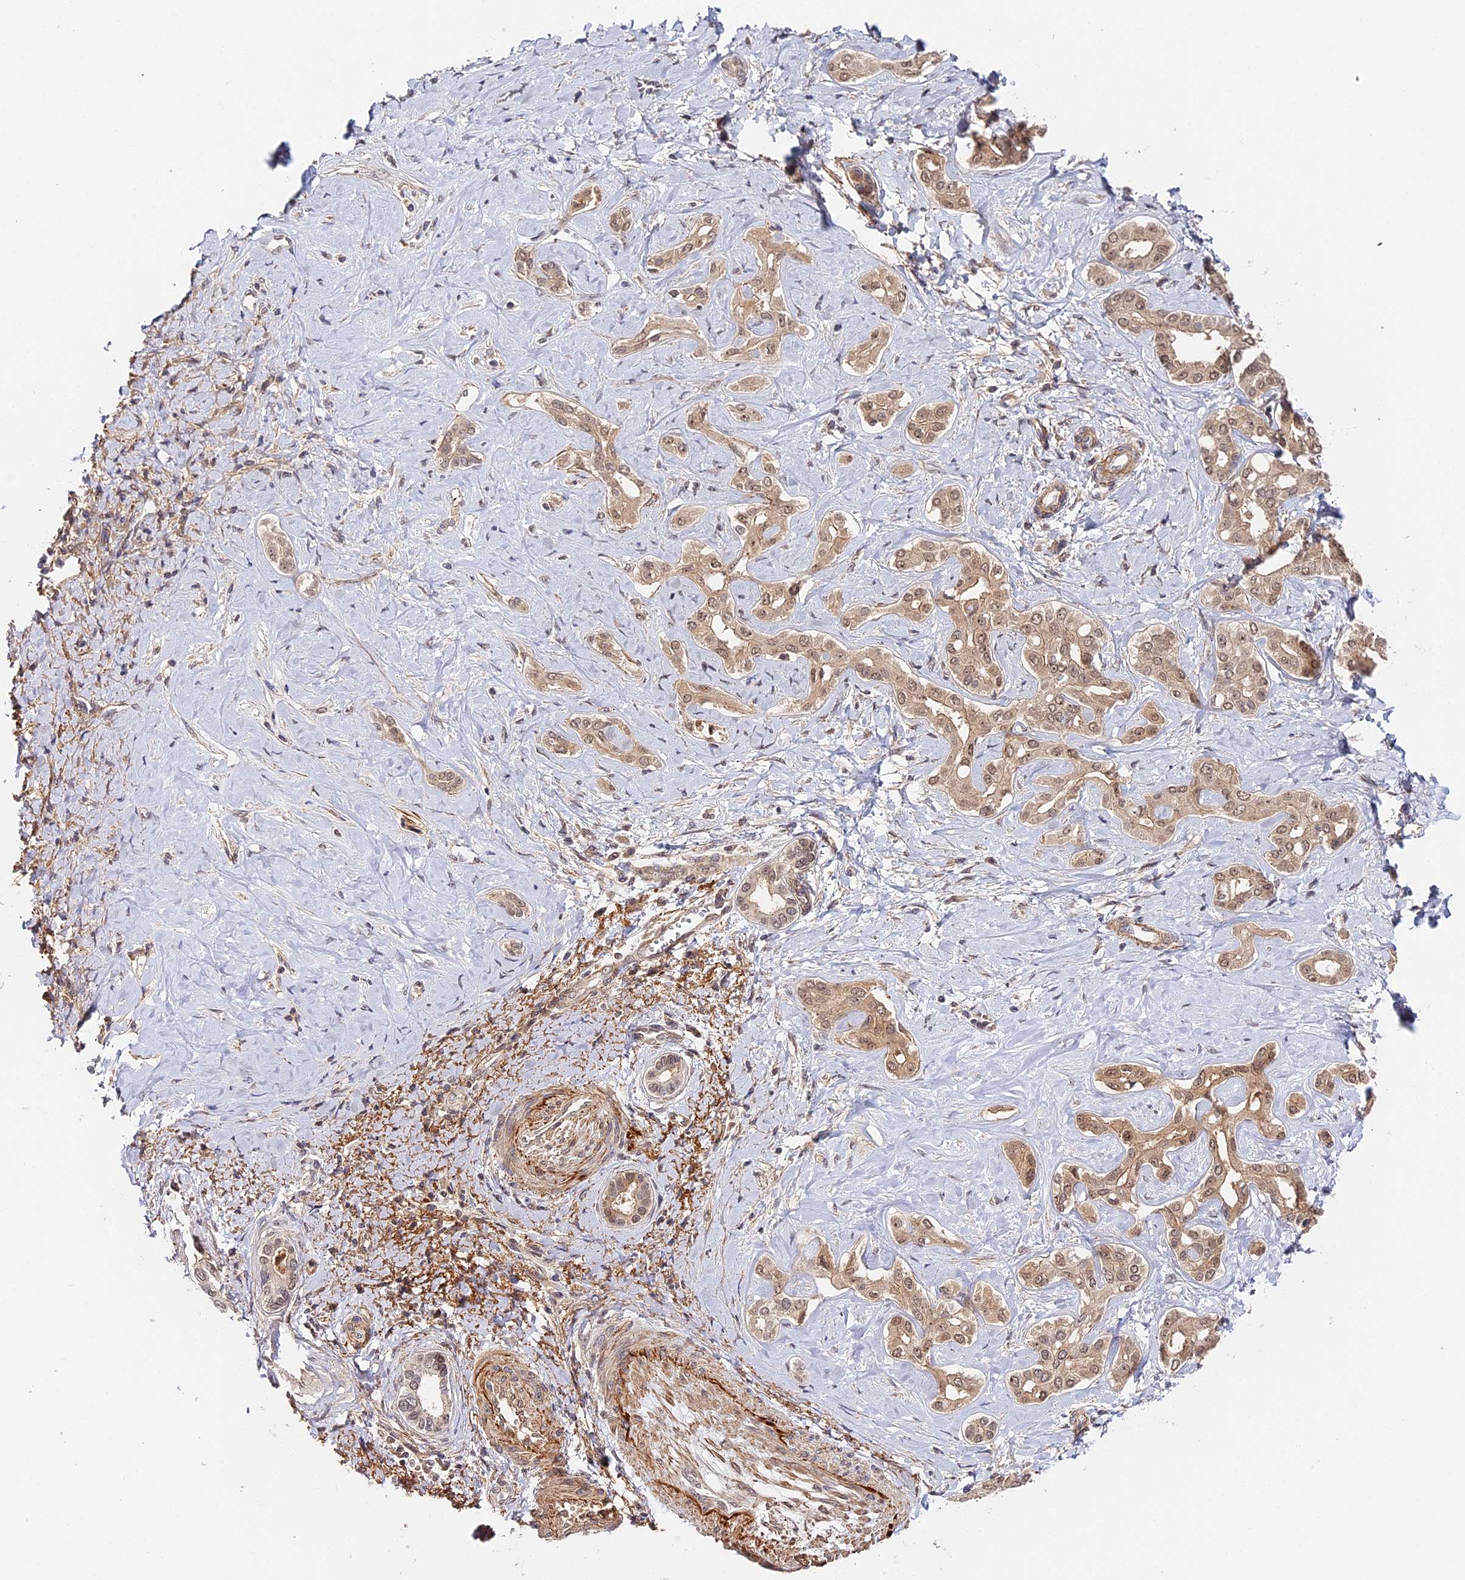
{"staining": {"intensity": "weak", "quantity": ">75%", "location": "cytoplasmic/membranous,nuclear"}, "tissue": "liver cancer", "cell_type": "Tumor cells", "image_type": "cancer", "snomed": [{"axis": "morphology", "description": "Cholangiocarcinoma"}, {"axis": "topography", "description": "Liver"}], "caption": "Immunohistochemistry of human liver cancer displays low levels of weak cytoplasmic/membranous and nuclear staining in approximately >75% of tumor cells.", "gene": "IMPACT", "patient": {"sex": "female", "age": 77}}